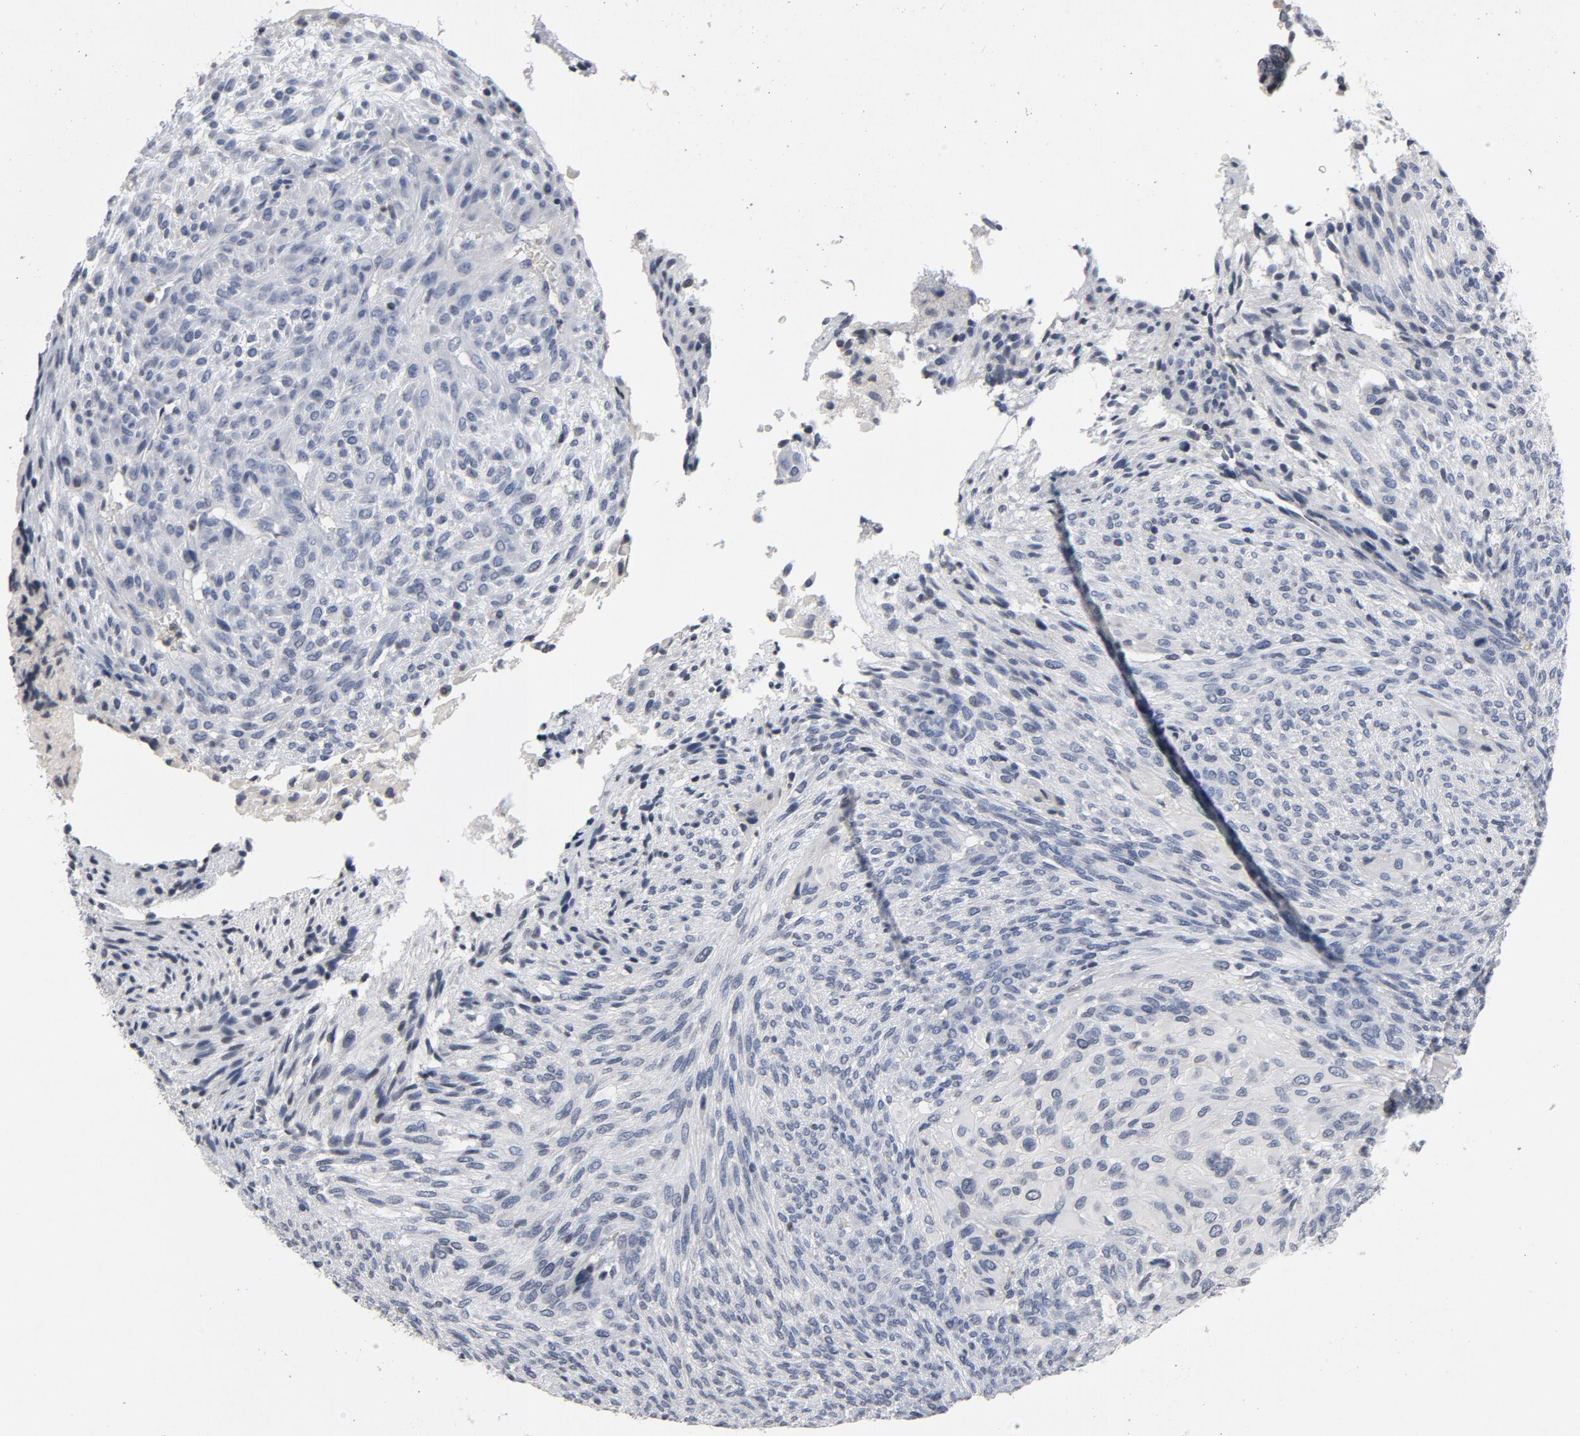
{"staining": {"intensity": "negative", "quantity": "none", "location": "none"}, "tissue": "glioma", "cell_type": "Tumor cells", "image_type": "cancer", "snomed": [{"axis": "morphology", "description": "Glioma, malignant, High grade"}, {"axis": "topography", "description": "Cerebral cortex"}], "caption": "A histopathology image of human glioma is negative for staining in tumor cells. Nuclei are stained in blue.", "gene": "TCL1A", "patient": {"sex": "female", "age": 55}}